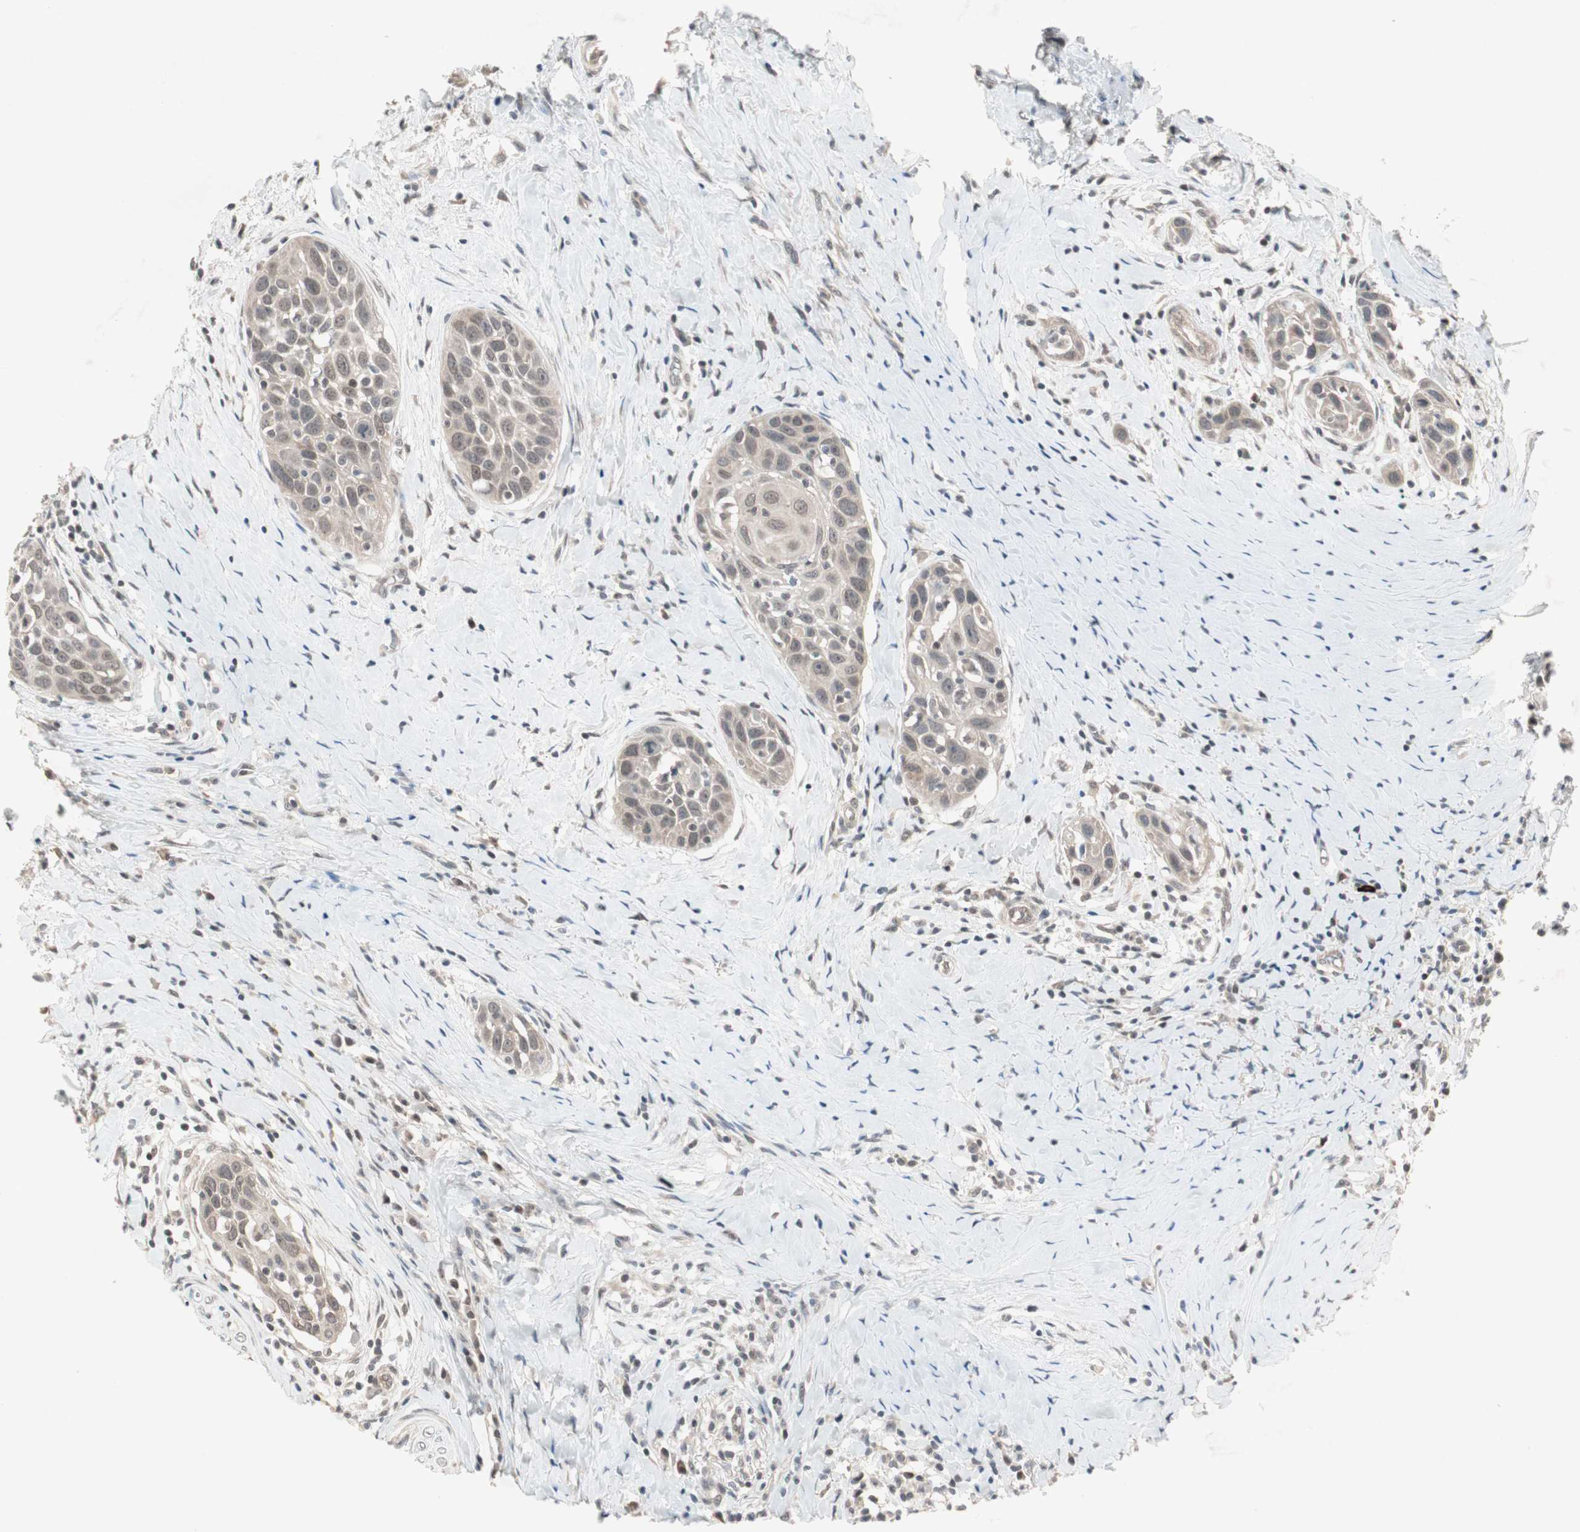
{"staining": {"intensity": "weak", "quantity": "25%-75%", "location": "cytoplasmic/membranous,nuclear"}, "tissue": "head and neck cancer", "cell_type": "Tumor cells", "image_type": "cancer", "snomed": [{"axis": "morphology", "description": "Normal tissue, NOS"}, {"axis": "morphology", "description": "Squamous cell carcinoma, NOS"}, {"axis": "topography", "description": "Oral tissue"}, {"axis": "topography", "description": "Head-Neck"}], "caption": "A brown stain labels weak cytoplasmic/membranous and nuclear expression of a protein in human head and neck cancer tumor cells.", "gene": "PGBD1", "patient": {"sex": "female", "age": 50}}